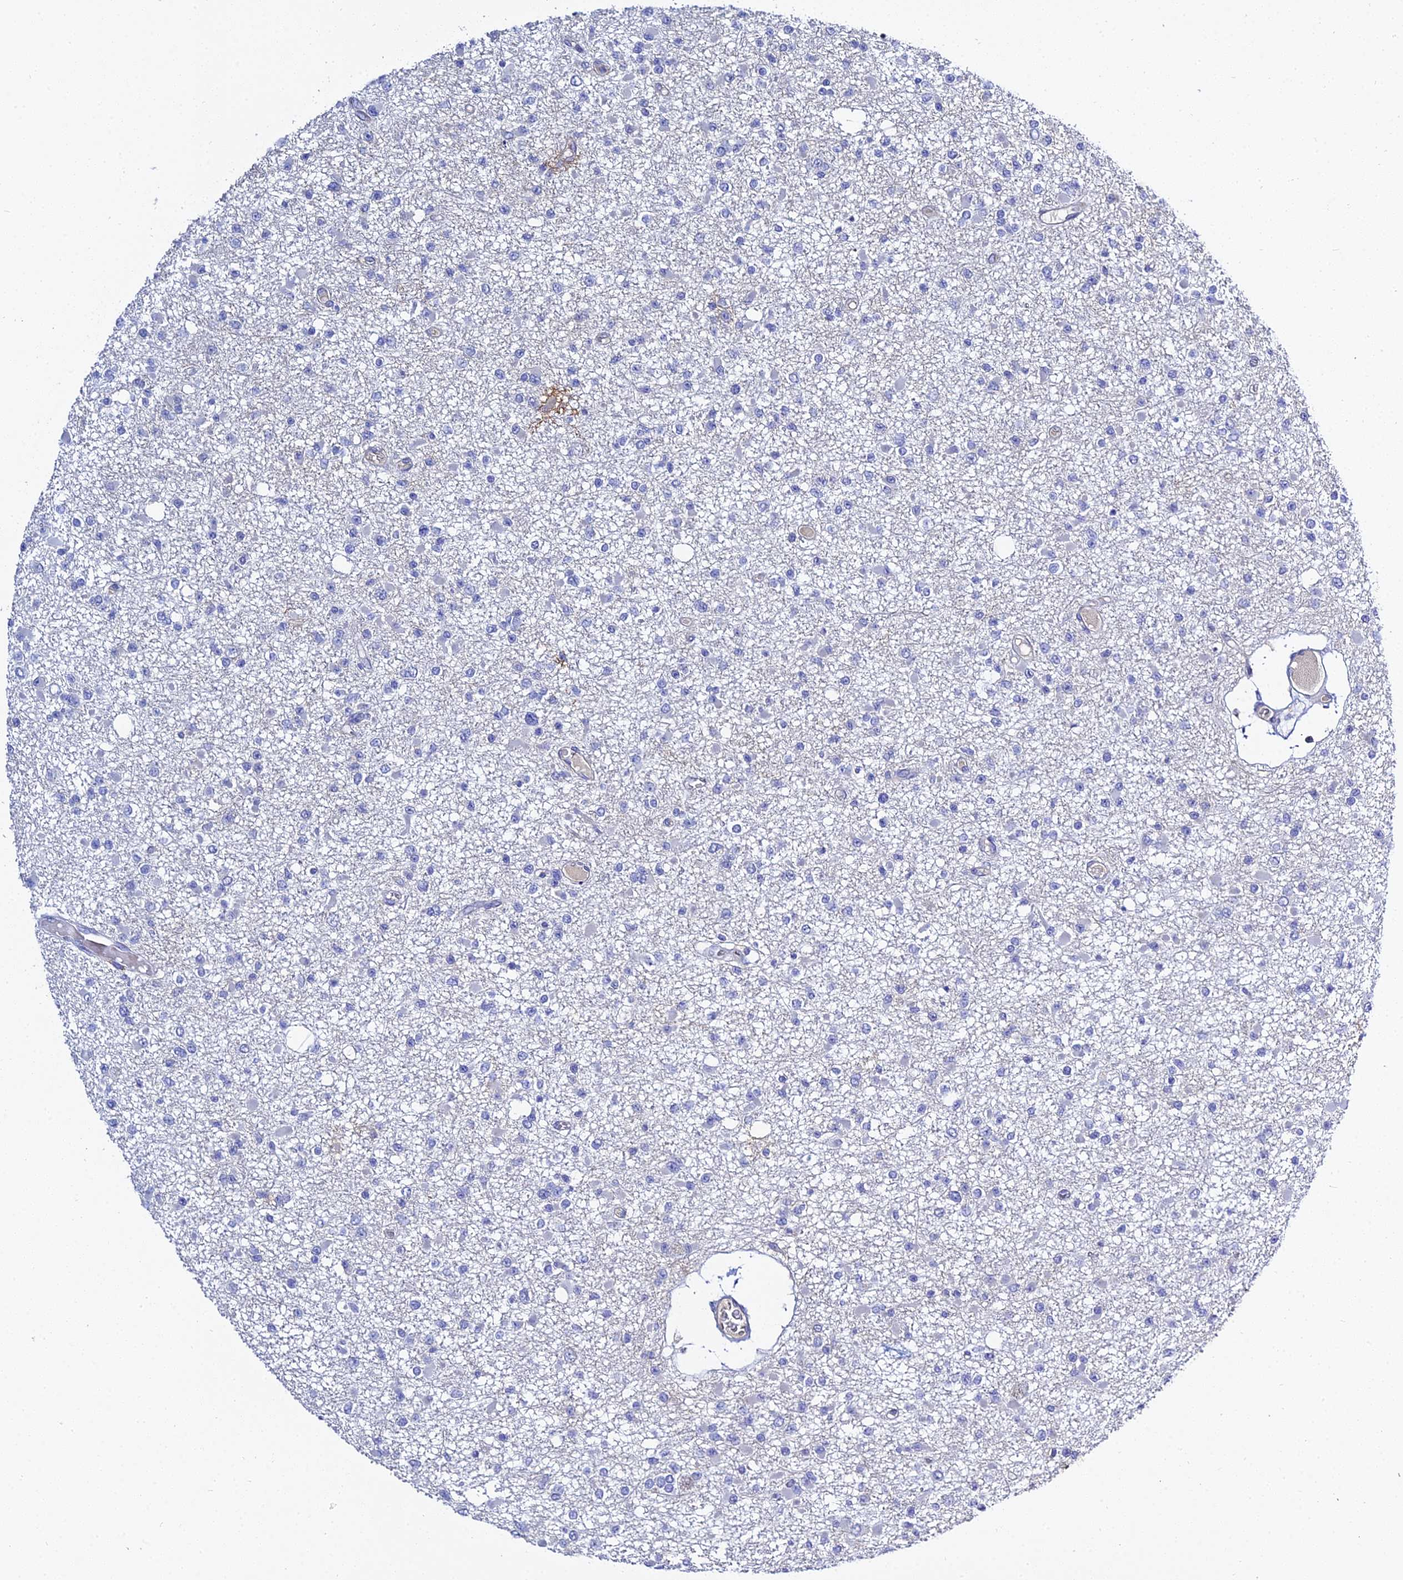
{"staining": {"intensity": "negative", "quantity": "none", "location": "none"}, "tissue": "glioma", "cell_type": "Tumor cells", "image_type": "cancer", "snomed": [{"axis": "morphology", "description": "Glioma, malignant, Low grade"}, {"axis": "topography", "description": "Brain"}], "caption": "An immunohistochemistry image of low-grade glioma (malignant) is shown. There is no staining in tumor cells of low-grade glioma (malignant). (DAB IHC with hematoxylin counter stain).", "gene": "APOBEC3H", "patient": {"sex": "female", "age": 22}}